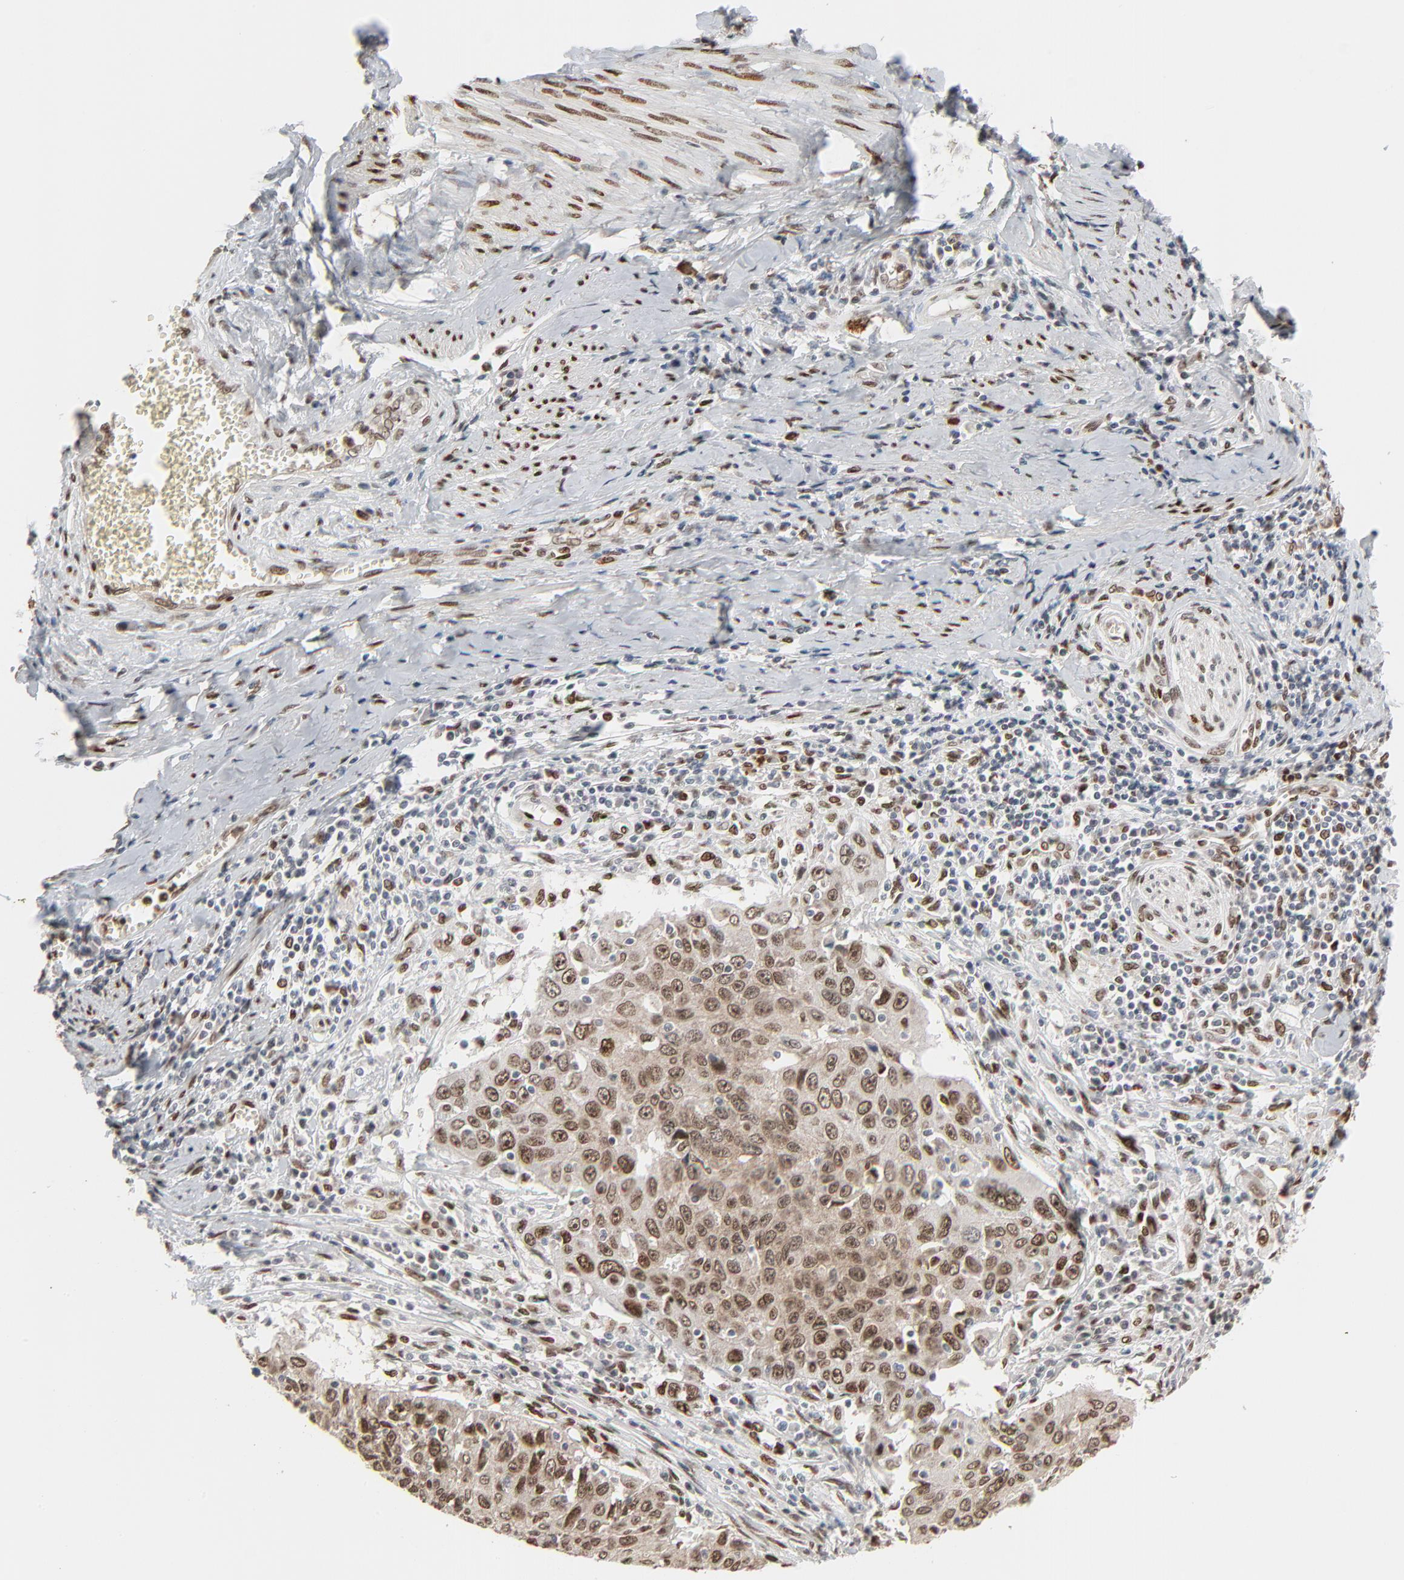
{"staining": {"intensity": "strong", "quantity": ">75%", "location": "nuclear"}, "tissue": "cervical cancer", "cell_type": "Tumor cells", "image_type": "cancer", "snomed": [{"axis": "morphology", "description": "Squamous cell carcinoma, NOS"}, {"axis": "topography", "description": "Cervix"}], "caption": "A brown stain highlights strong nuclear expression of a protein in squamous cell carcinoma (cervical) tumor cells.", "gene": "CUX1", "patient": {"sex": "female", "age": 53}}